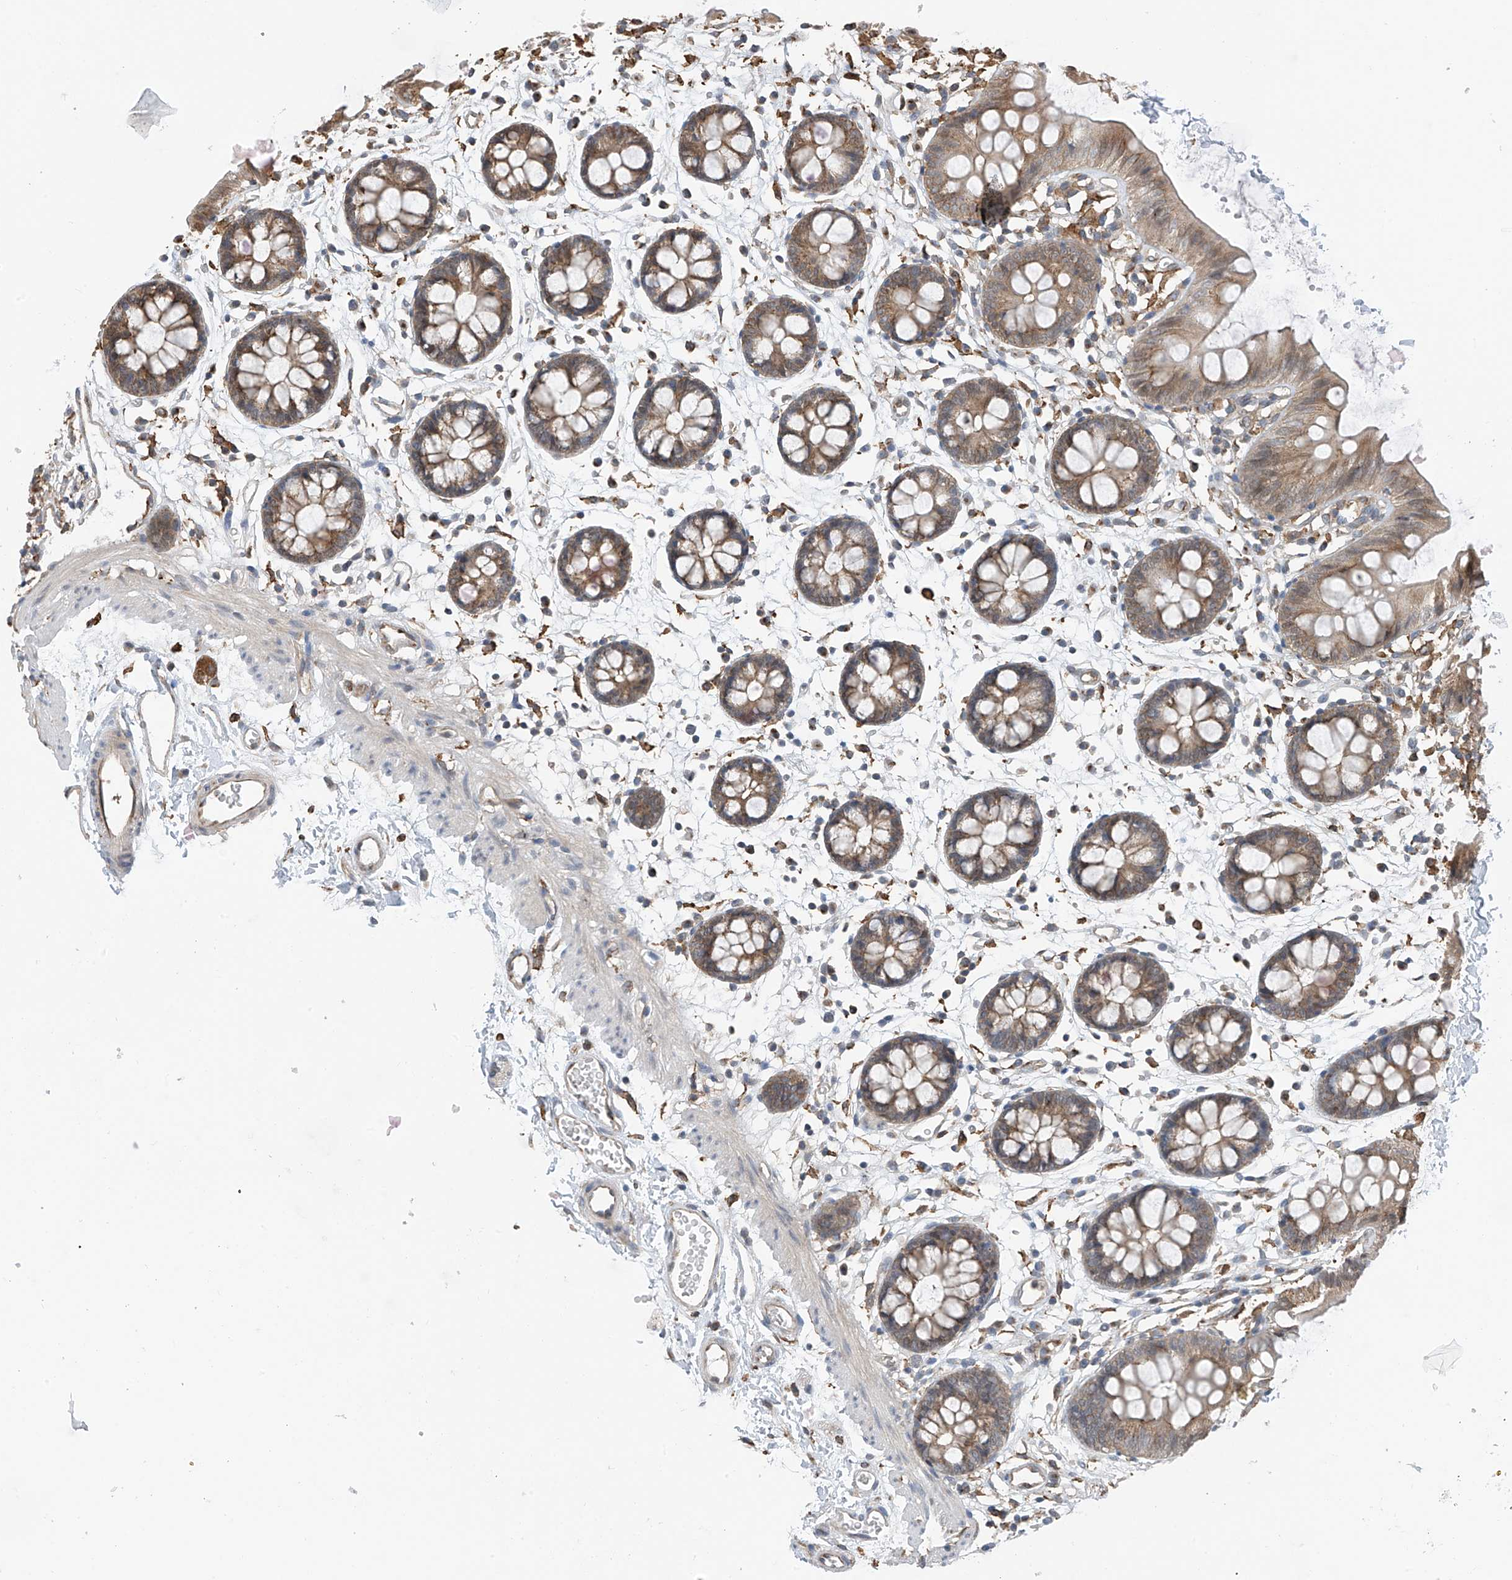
{"staining": {"intensity": "moderate", "quantity": ">75%", "location": "cytoplasmic/membranous"}, "tissue": "colon", "cell_type": "Endothelial cells", "image_type": "normal", "snomed": [{"axis": "morphology", "description": "Normal tissue, NOS"}, {"axis": "topography", "description": "Colon"}], "caption": "A brown stain shows moderate cytoplasmic/membranous positivity of a protein in endothelial cells of normal colon.", "gene": "ZNF189", "patient": {"sex": "male", "age": 56}}